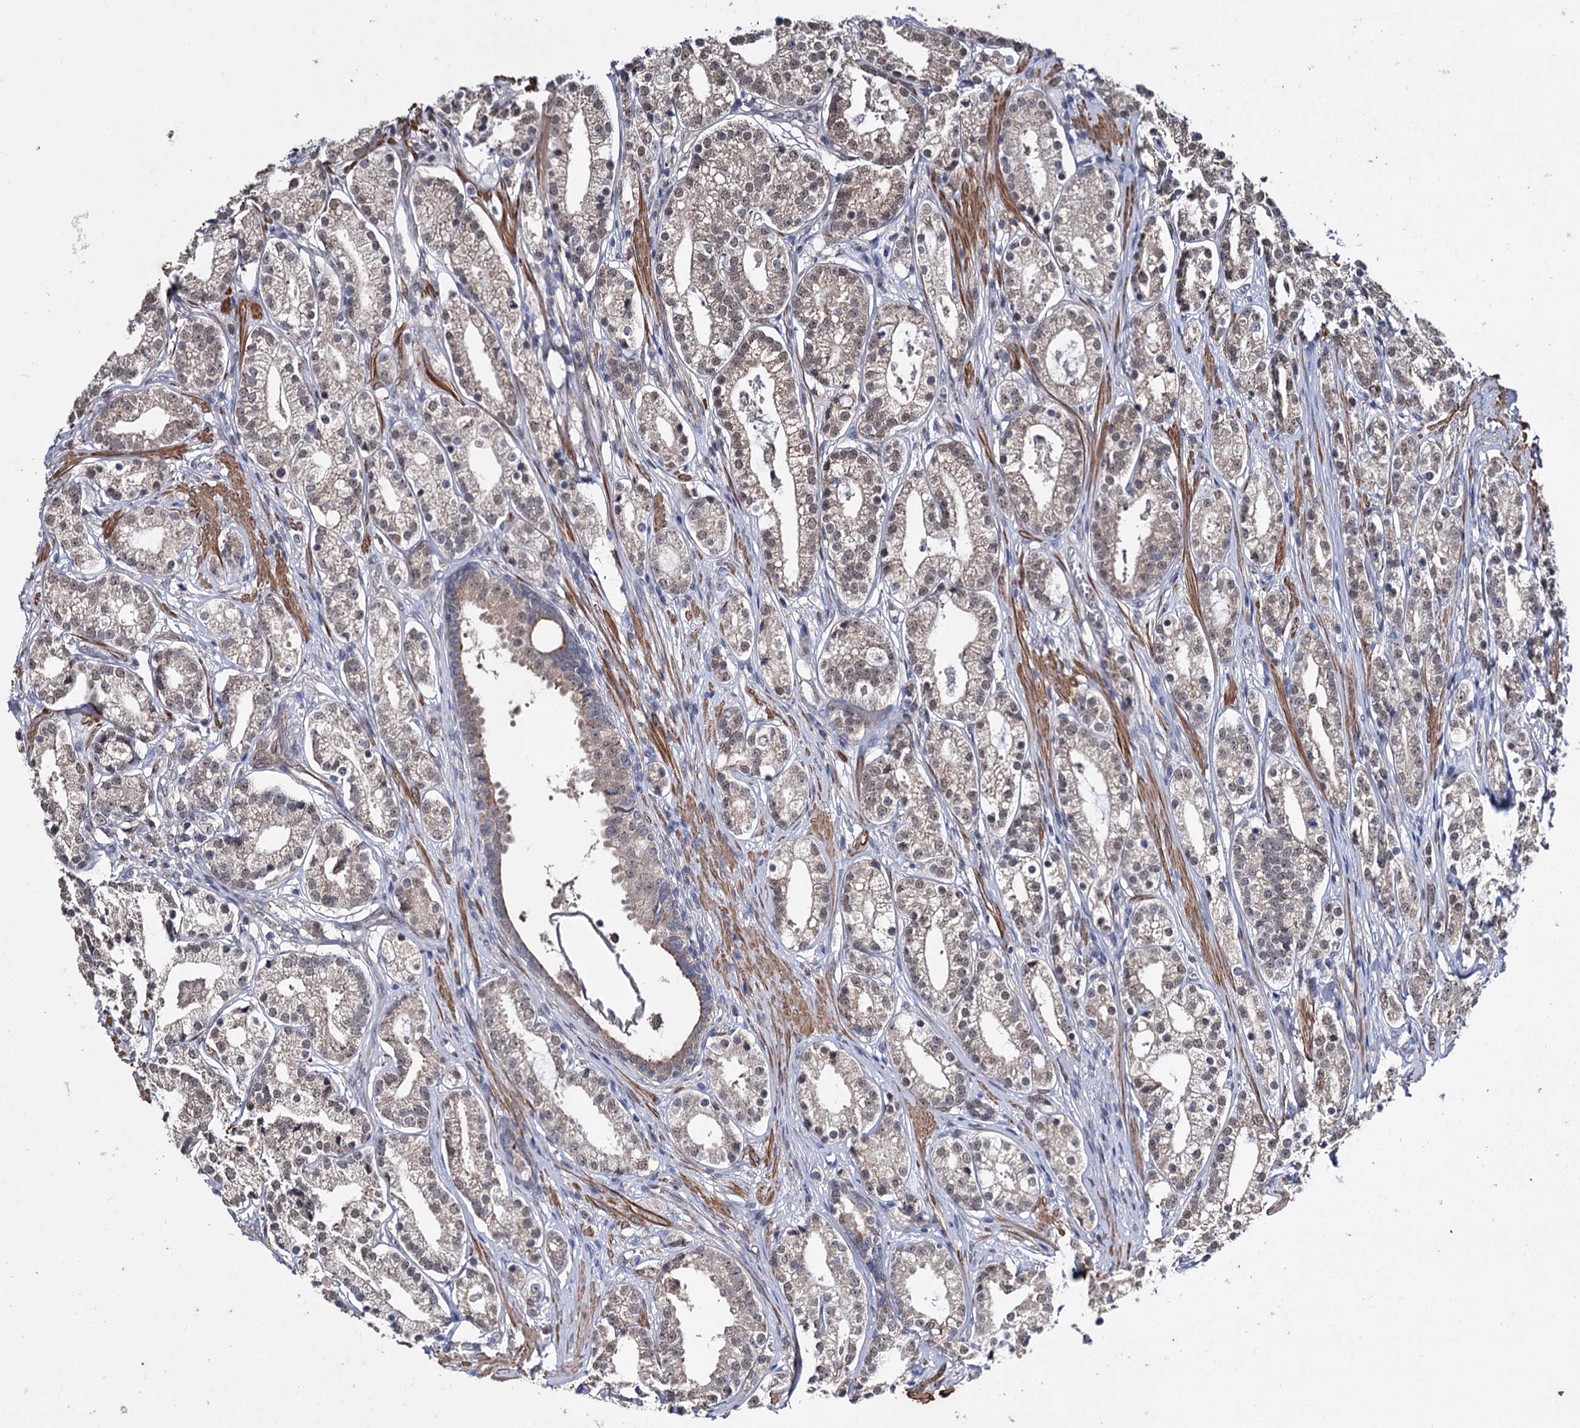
{"staining": {"intensity": "weak", "quantity": ">75%", "location": "cytoplasmic/membranous,nuclear"}, "tissue": "prostate cancer", "cell_type": "Tumor cells", "image_type": "cancer", "snomed": [{"axis": "morphology", "description": "Adenocarcinoma, High grade"}, {"axis": "topography", "description": "Prostate"}], "caption": "This image exhibits adenocarcinoma (high-grade) (prostate) stained with IHC to label a protein in brown. The cytoplasmic/membranous and nuclear of tumor cells show weak positivity for the protein. Nuclei are counter-stained blue.", "gene": "CLPB", "patient": {"sex": "male", "age": 69}}